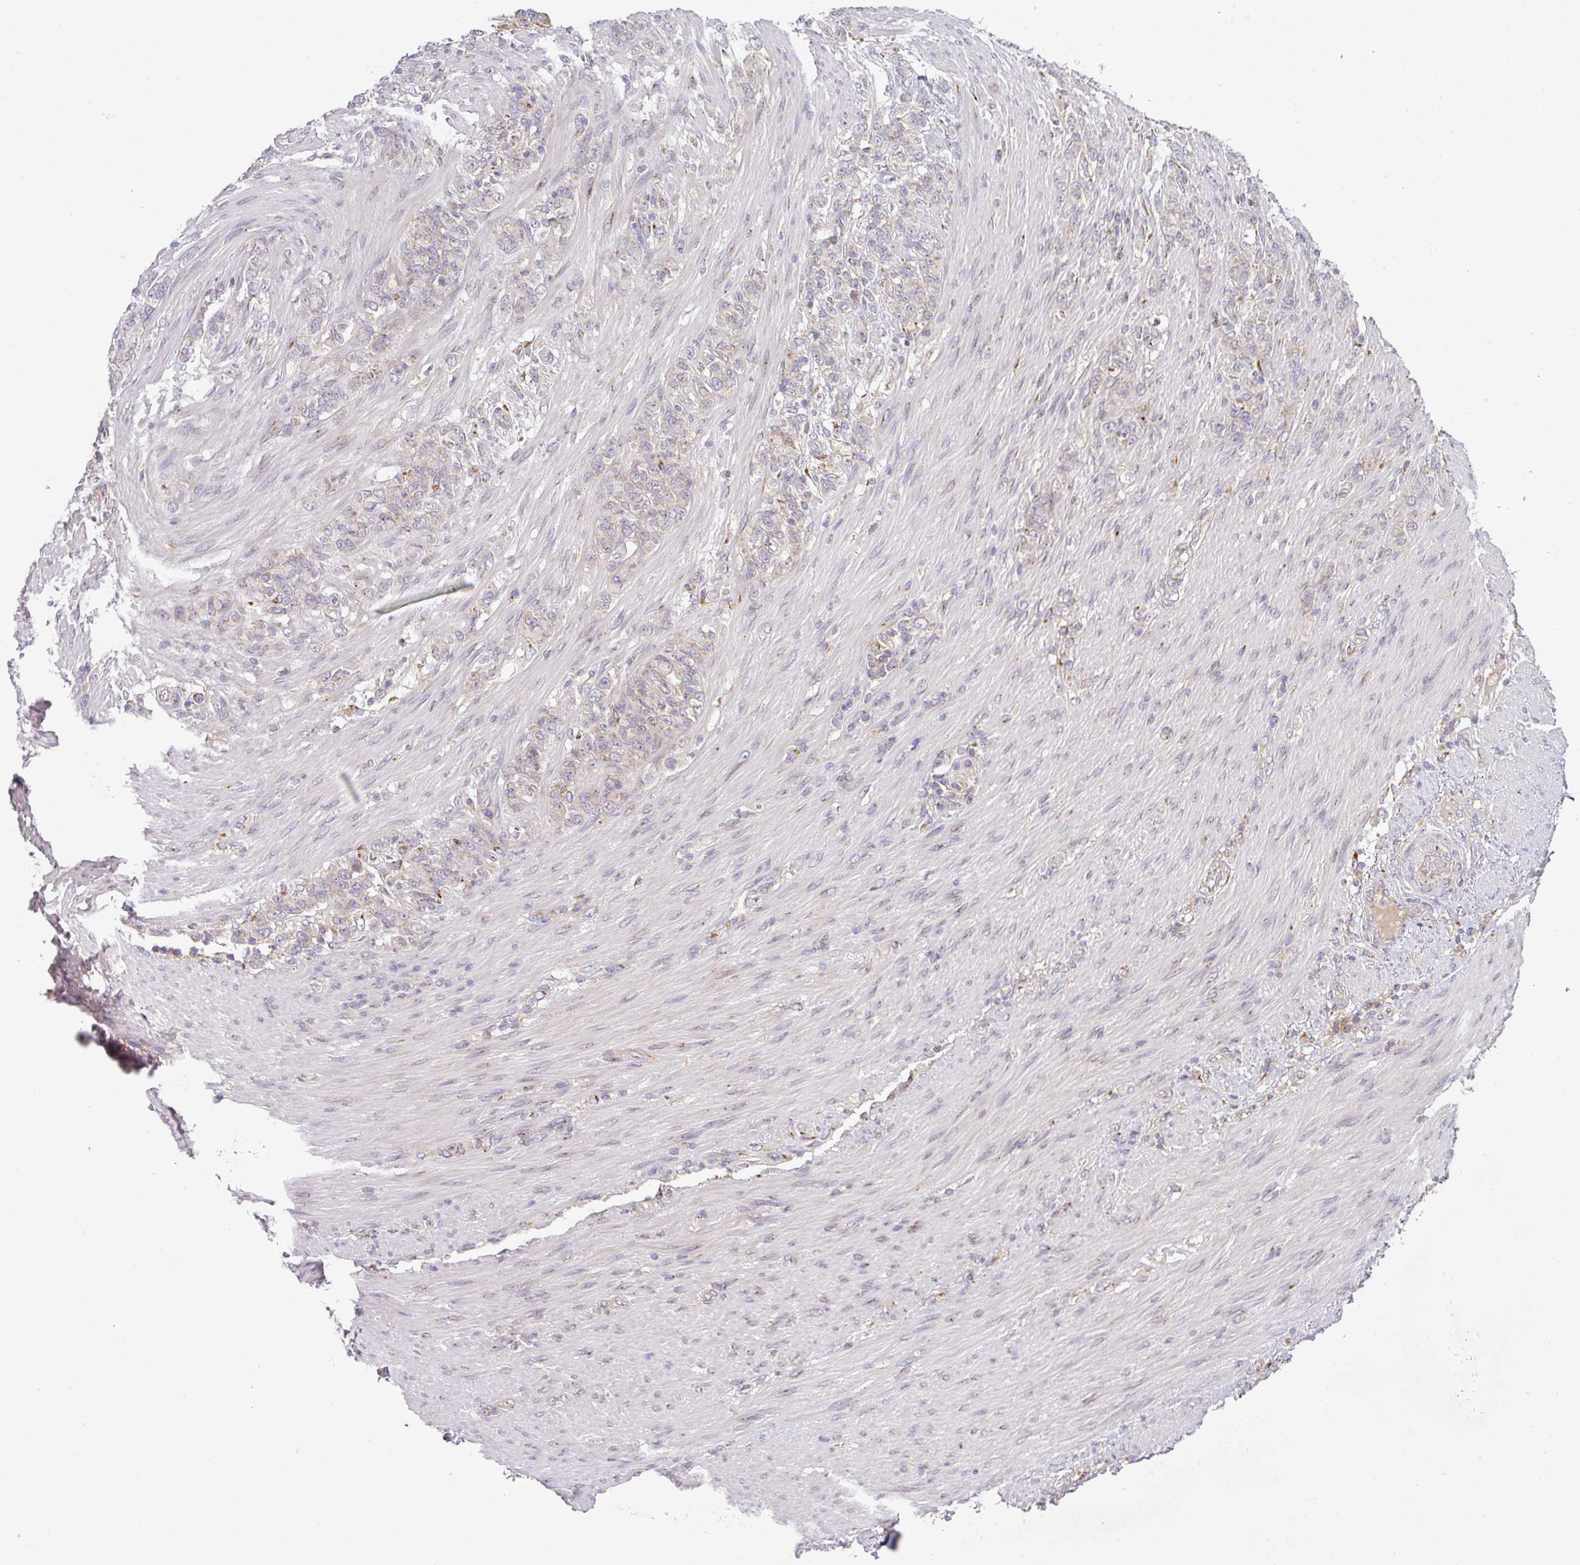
{"staining": {"intensity": "weak", "quantity": "<25%", "location": "cytoplasmic/membranous"}, "tissue": "stomach cancer", "cell_type": "Tumor cells", "image_type": "cancer", "snomed": [{"axis": "morphology", "description": "Adenocarcinoma, NOS"}, {"axis": "topography", "description": "Stomach"}], "caption": "A high-resolution photomicrograph shows immunohistochemistry staining of stomach cancer (adenocarcinoma), which demonstrates no significant staining in tumor cells.", "gene": "VTI1A", "patient": {"sex": "female", "age": 79}}